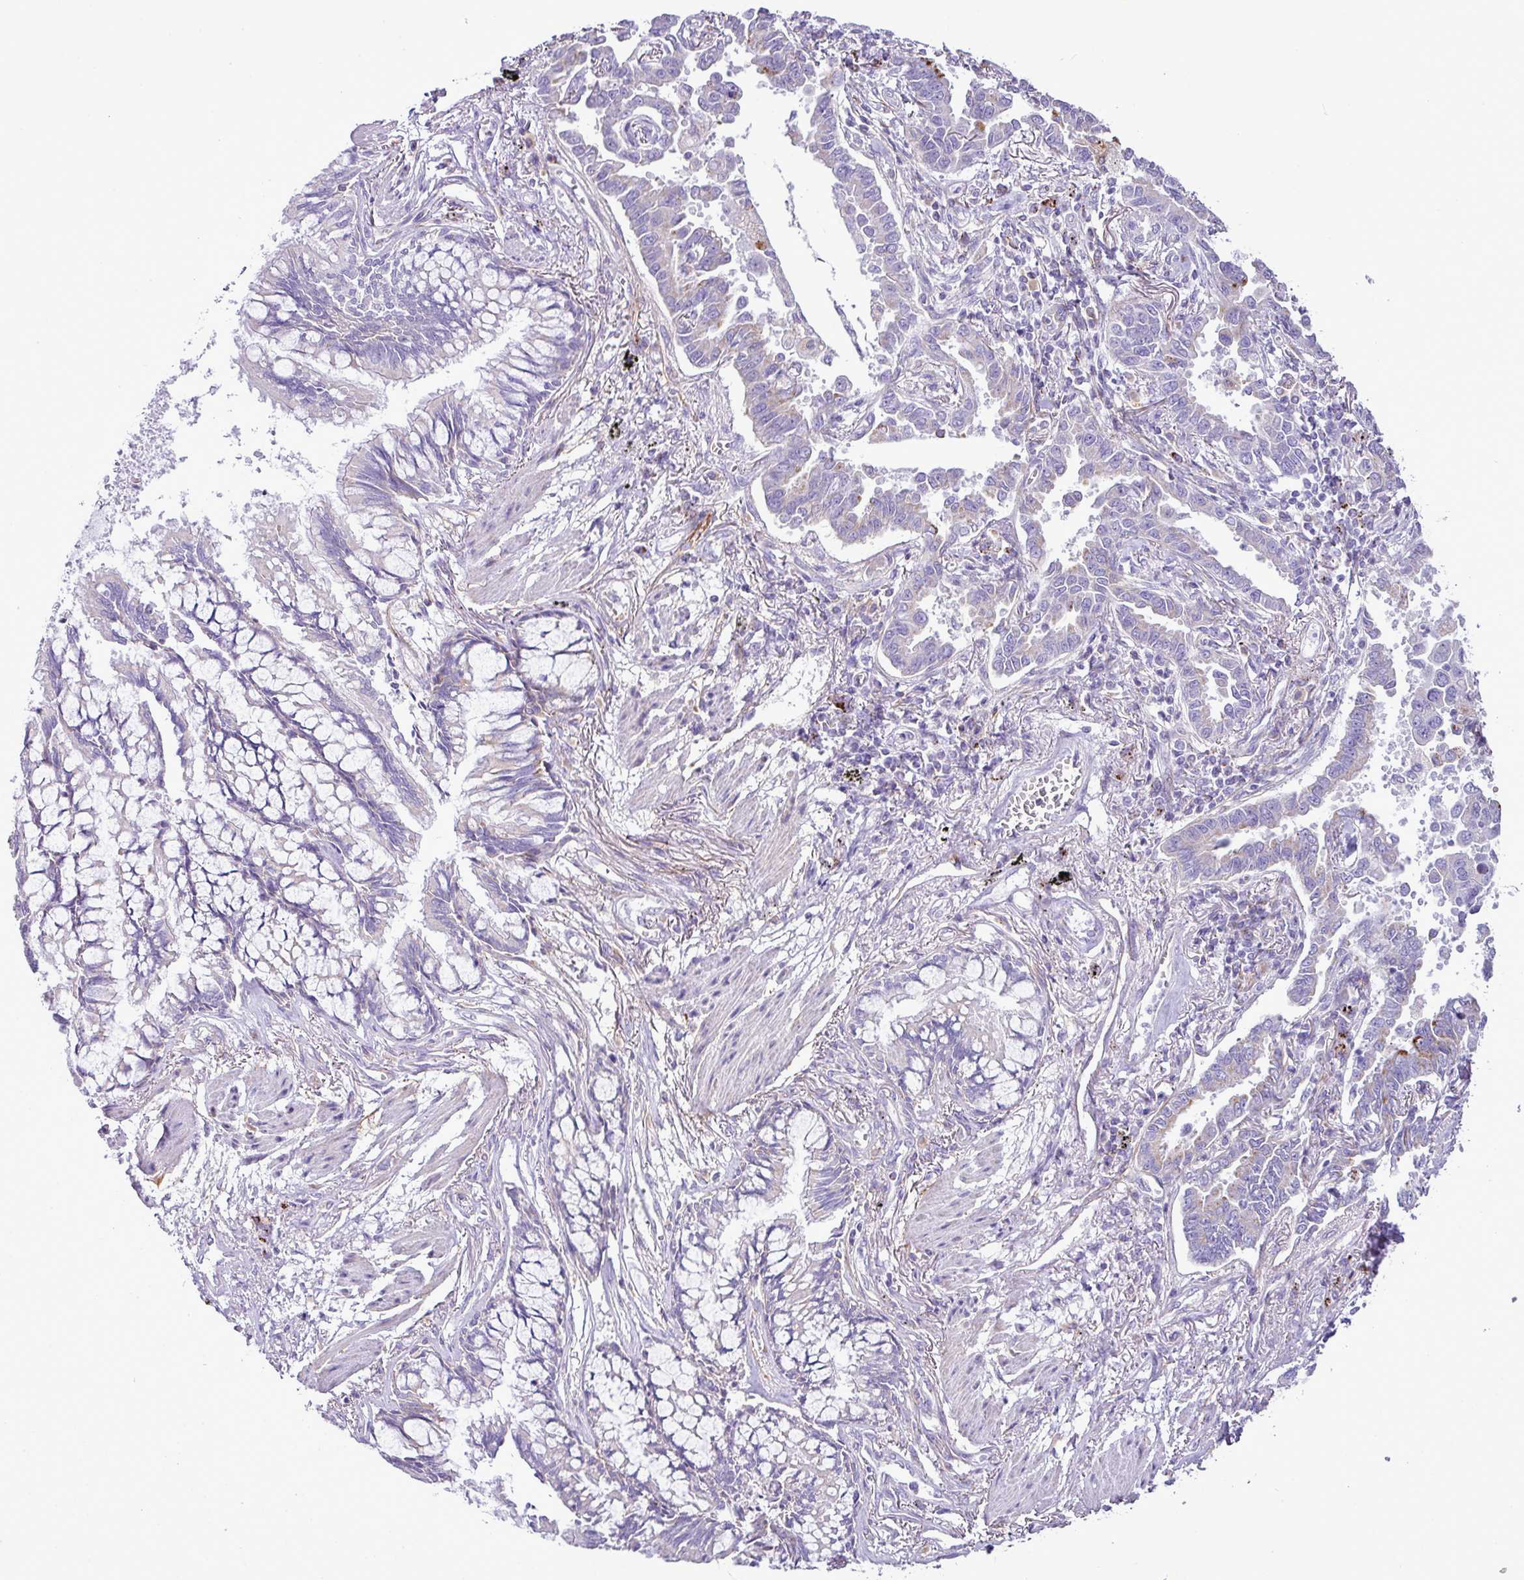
{"staining": {"intensity": "moderate", "quantity": "<25%", "location": "cytoplasmic/membranous"}, "tissue": "lung cancer", "cell_type": "Tumor cells", "image_type": "cancer", "snomed": [{"axis": "morphology", "description": "Adenocarcinoma, NOS"}, {"axis": "topography", "description": "Lung"}], "caption": "Human lung cancer stained with a brown dye reveals moderate cytoplasmic/membranous positive staining in approximately <25% of tumor cells.", "gene": "PGAP4", "patient": {"sex": "male", "age": 67}}